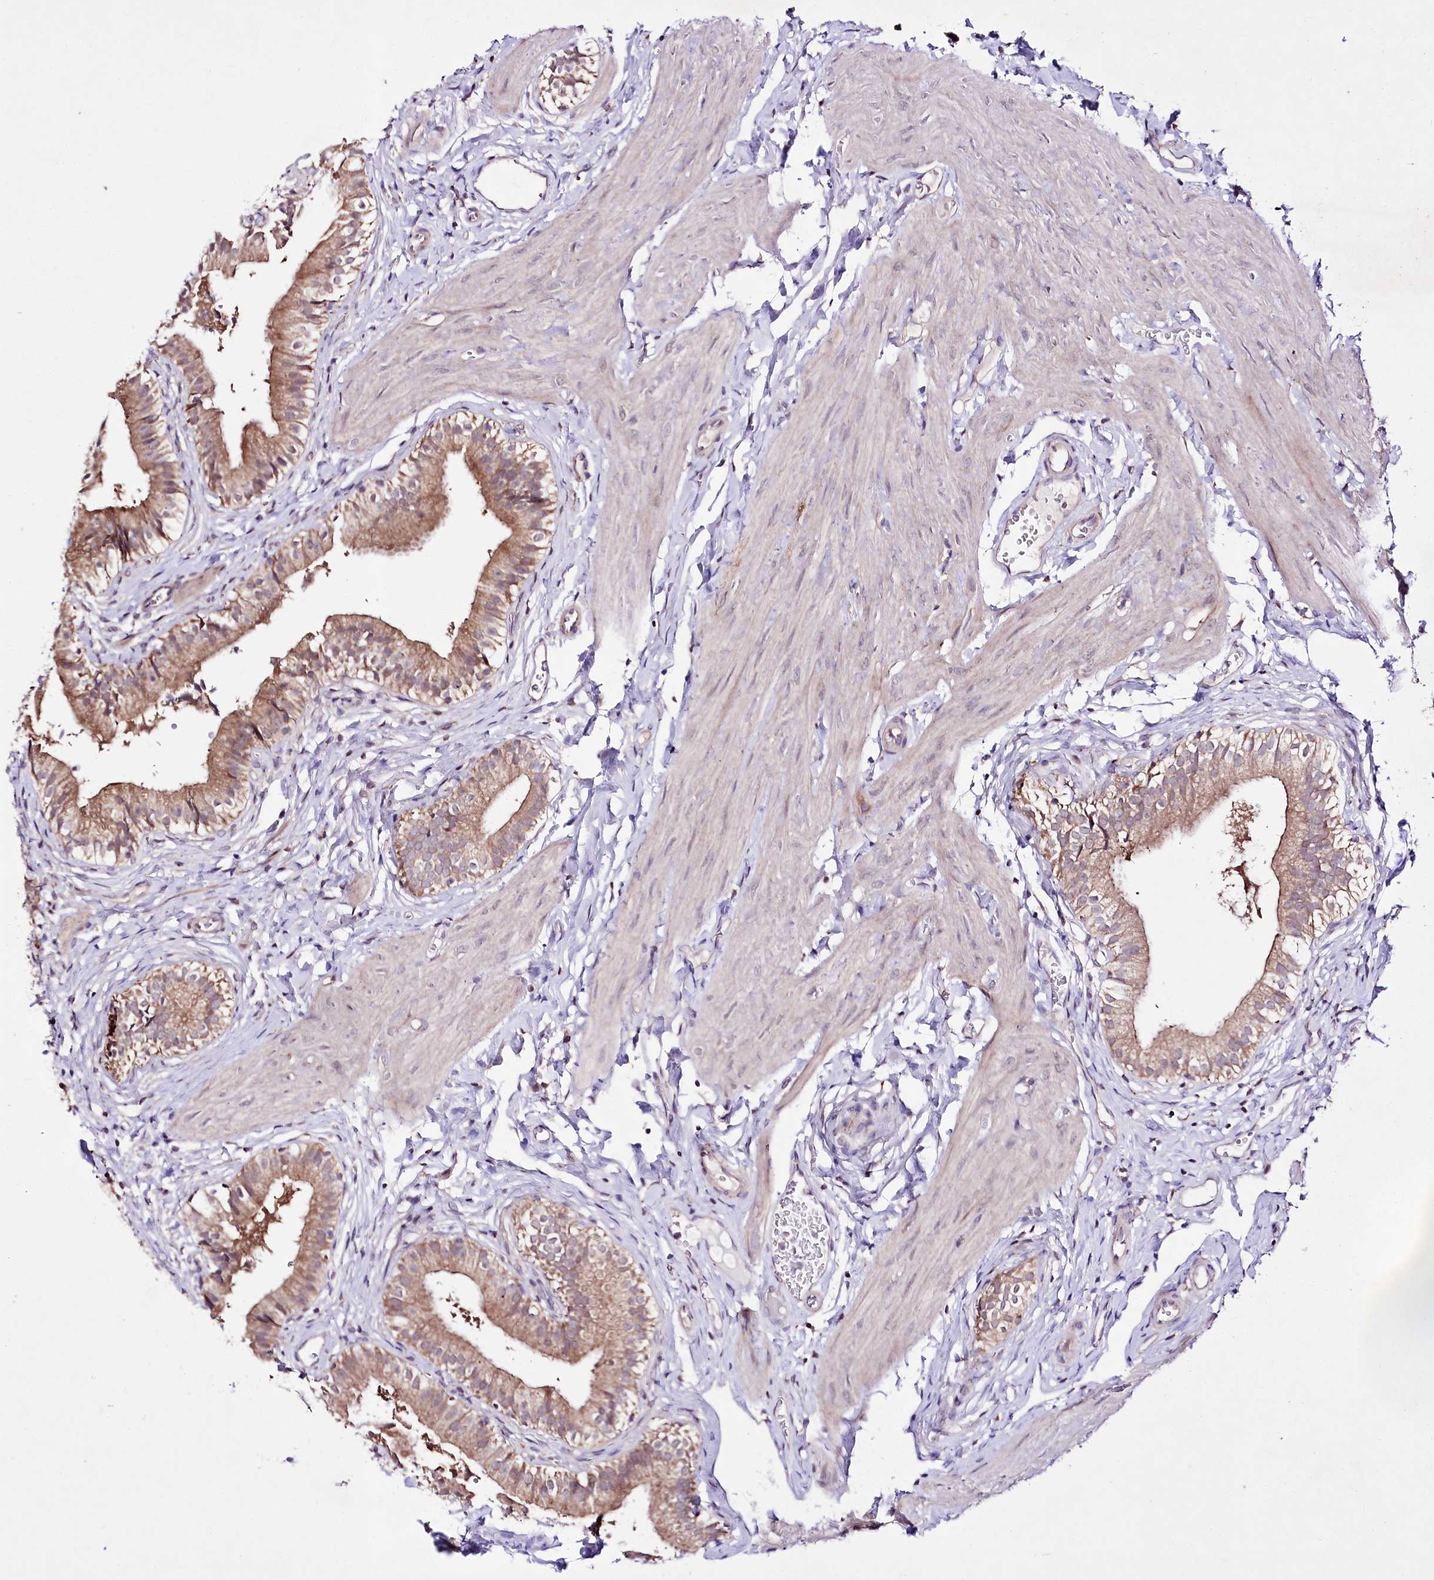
{"staining": {"intensity": "moderate", "quantity": ">75%", "location": "cytoplasmic/membranous"}, "tissue": "gallbladder", "cell_type": "Glandular cells", "image_type": "normal", "snomed": [{"axis": "morphology", "description": "Normal tissue, NOS"}, {"axis": "topography", "description": "Gallbladder"}], "caption": "Brown immunohistochemical staining in unremarkable gallbladder displays moderate cytoplasmic/membranous positivity in about >75% of glandular cells.", "gene": "ATE1", "patient": {"sex": "female", "age": 47}}